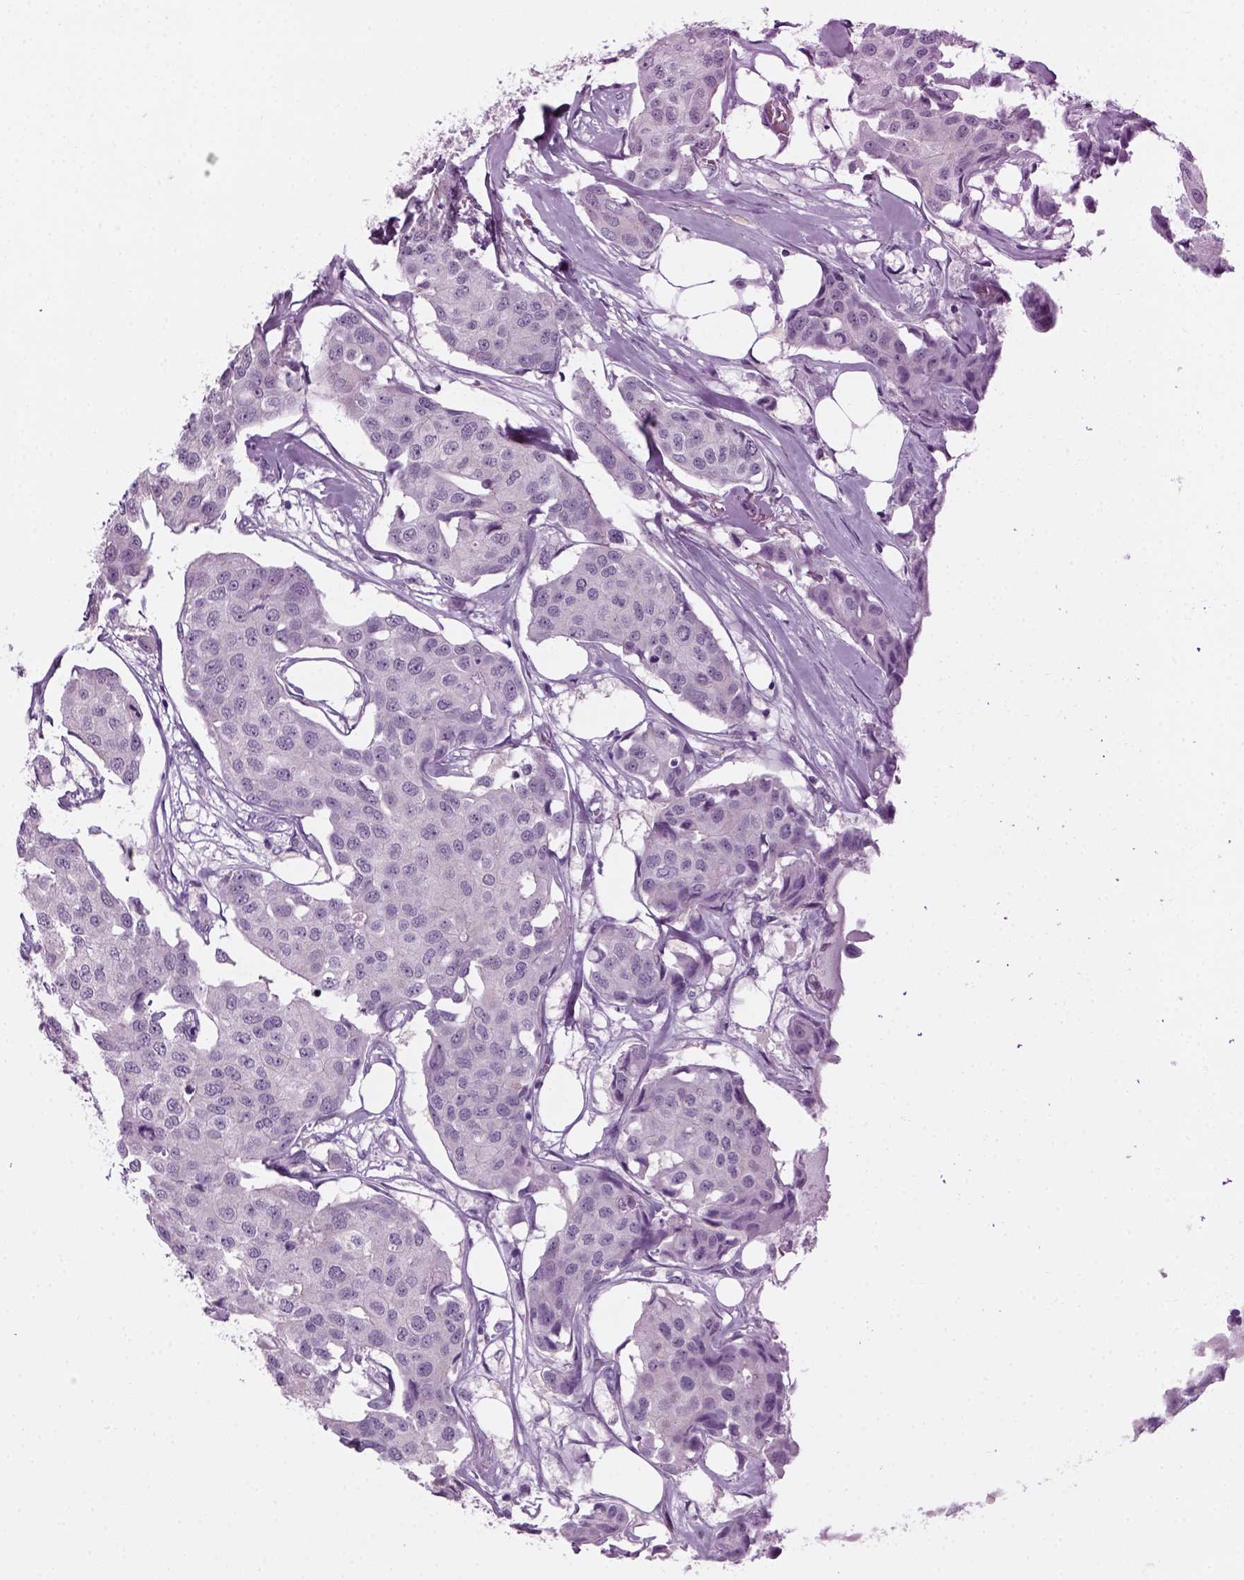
{"staining": {"intensity": "negative", "quantity": "none", "location": "none"}, "tissue": "breast cancer", "cell_type": "Tumor cells", "image_type": "cancer", "snomed": [{"axis": "morphology", "description": "Duct carcinoma"}, {"axis": "topography", "description": "Breast"}, {"axis": "topography", "description": "Lymph node"}], "caption": "This is an IHC image of human infiltrating ductal carcinoma (breast). There is no expression in tumor cells.", "gene": "KRT75", "patient": {"sex": "female", "age": 80}}